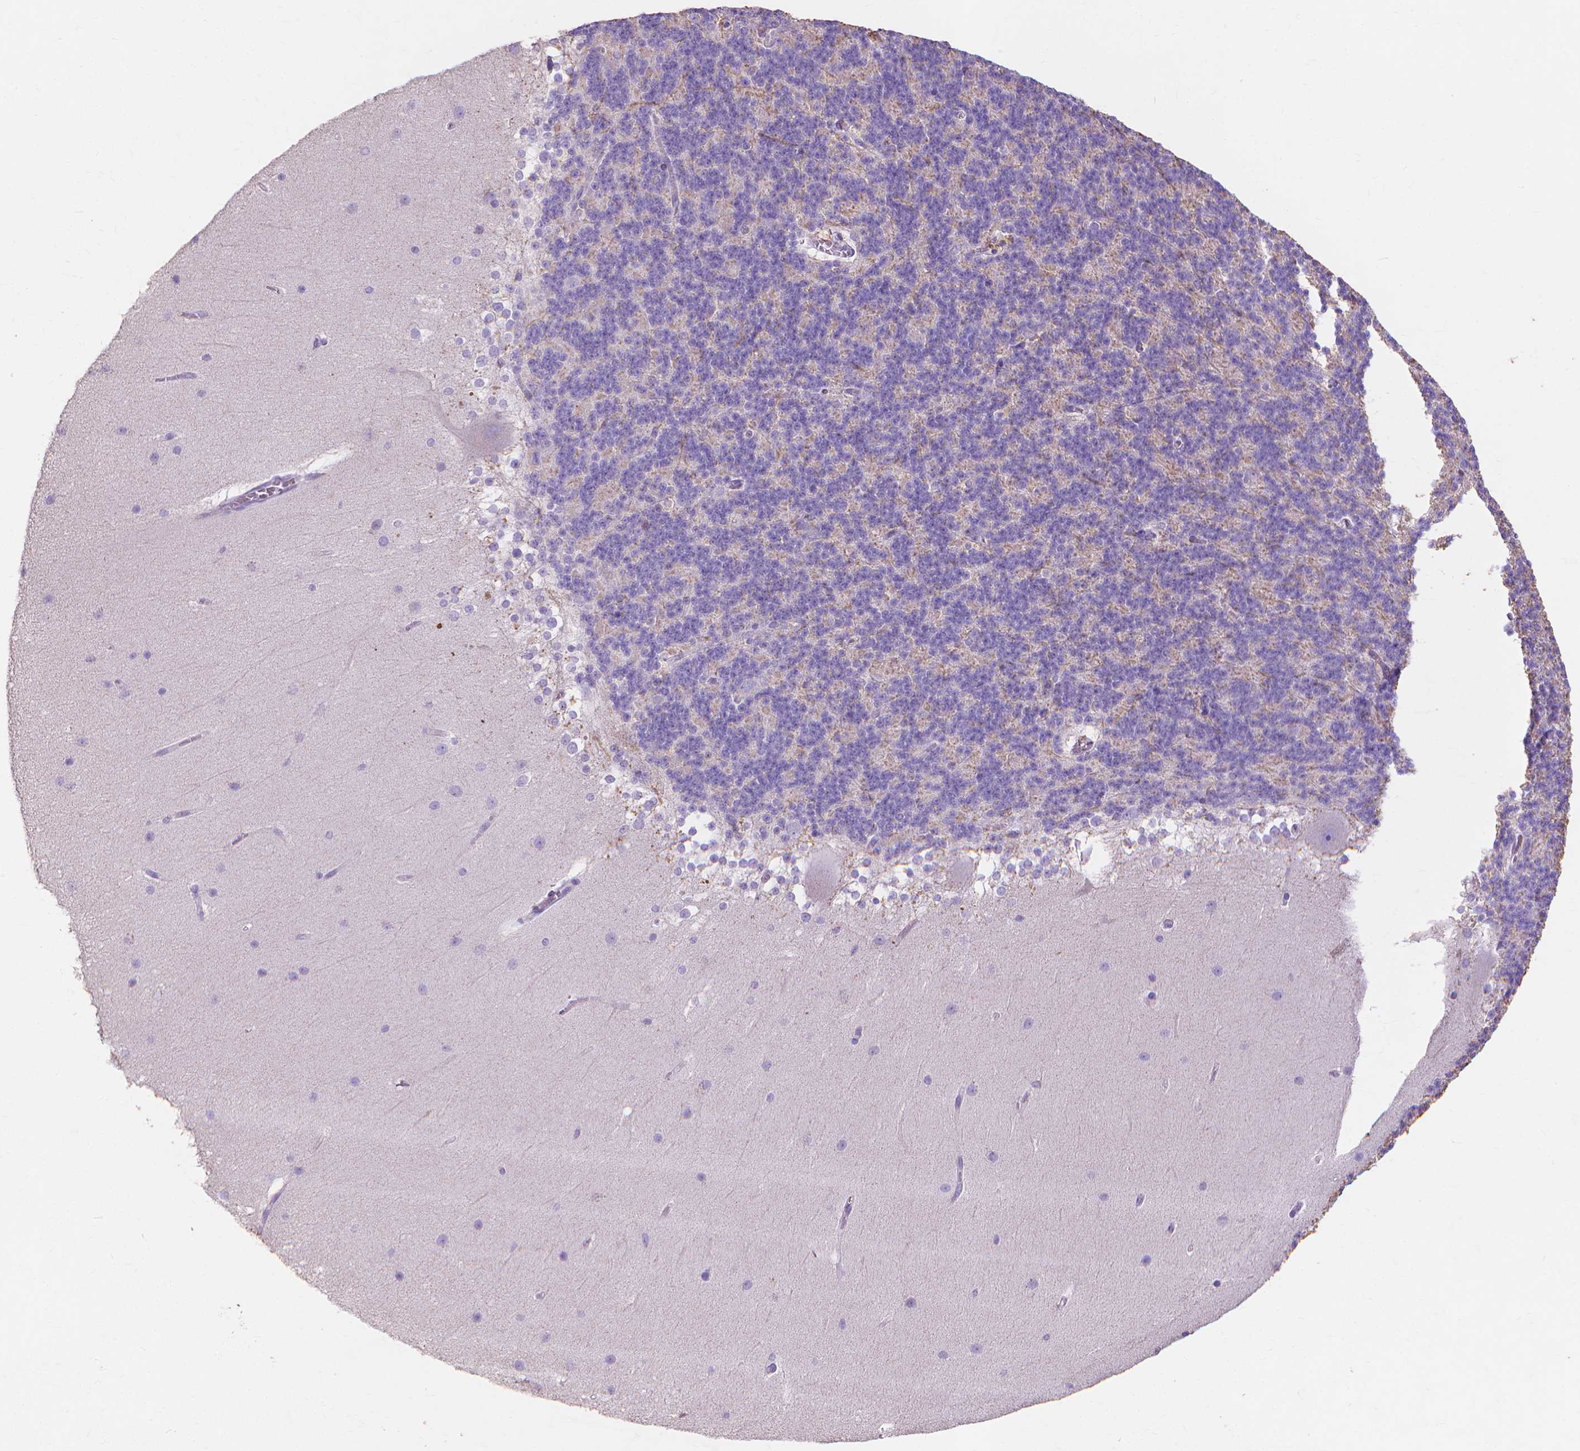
{"staining": {"intensity": "negative", "quantity": "none", "location": "none"}, "tissue": "cerebellum", "cell_type": "Cells in granular layer", "image_type": "normal", "snomed": [{"axis": "morphology", "description": "Normal tissue, NOS"}, {"axis": "topography", "description": "Cerebellum"}], "caption": "This is an IHC histopathology image of unremarkable human cerebellum. There is no positivity in cells in granular layer.", "gene": "MMP11", "patient": {"sex": "female", "age": 19}}